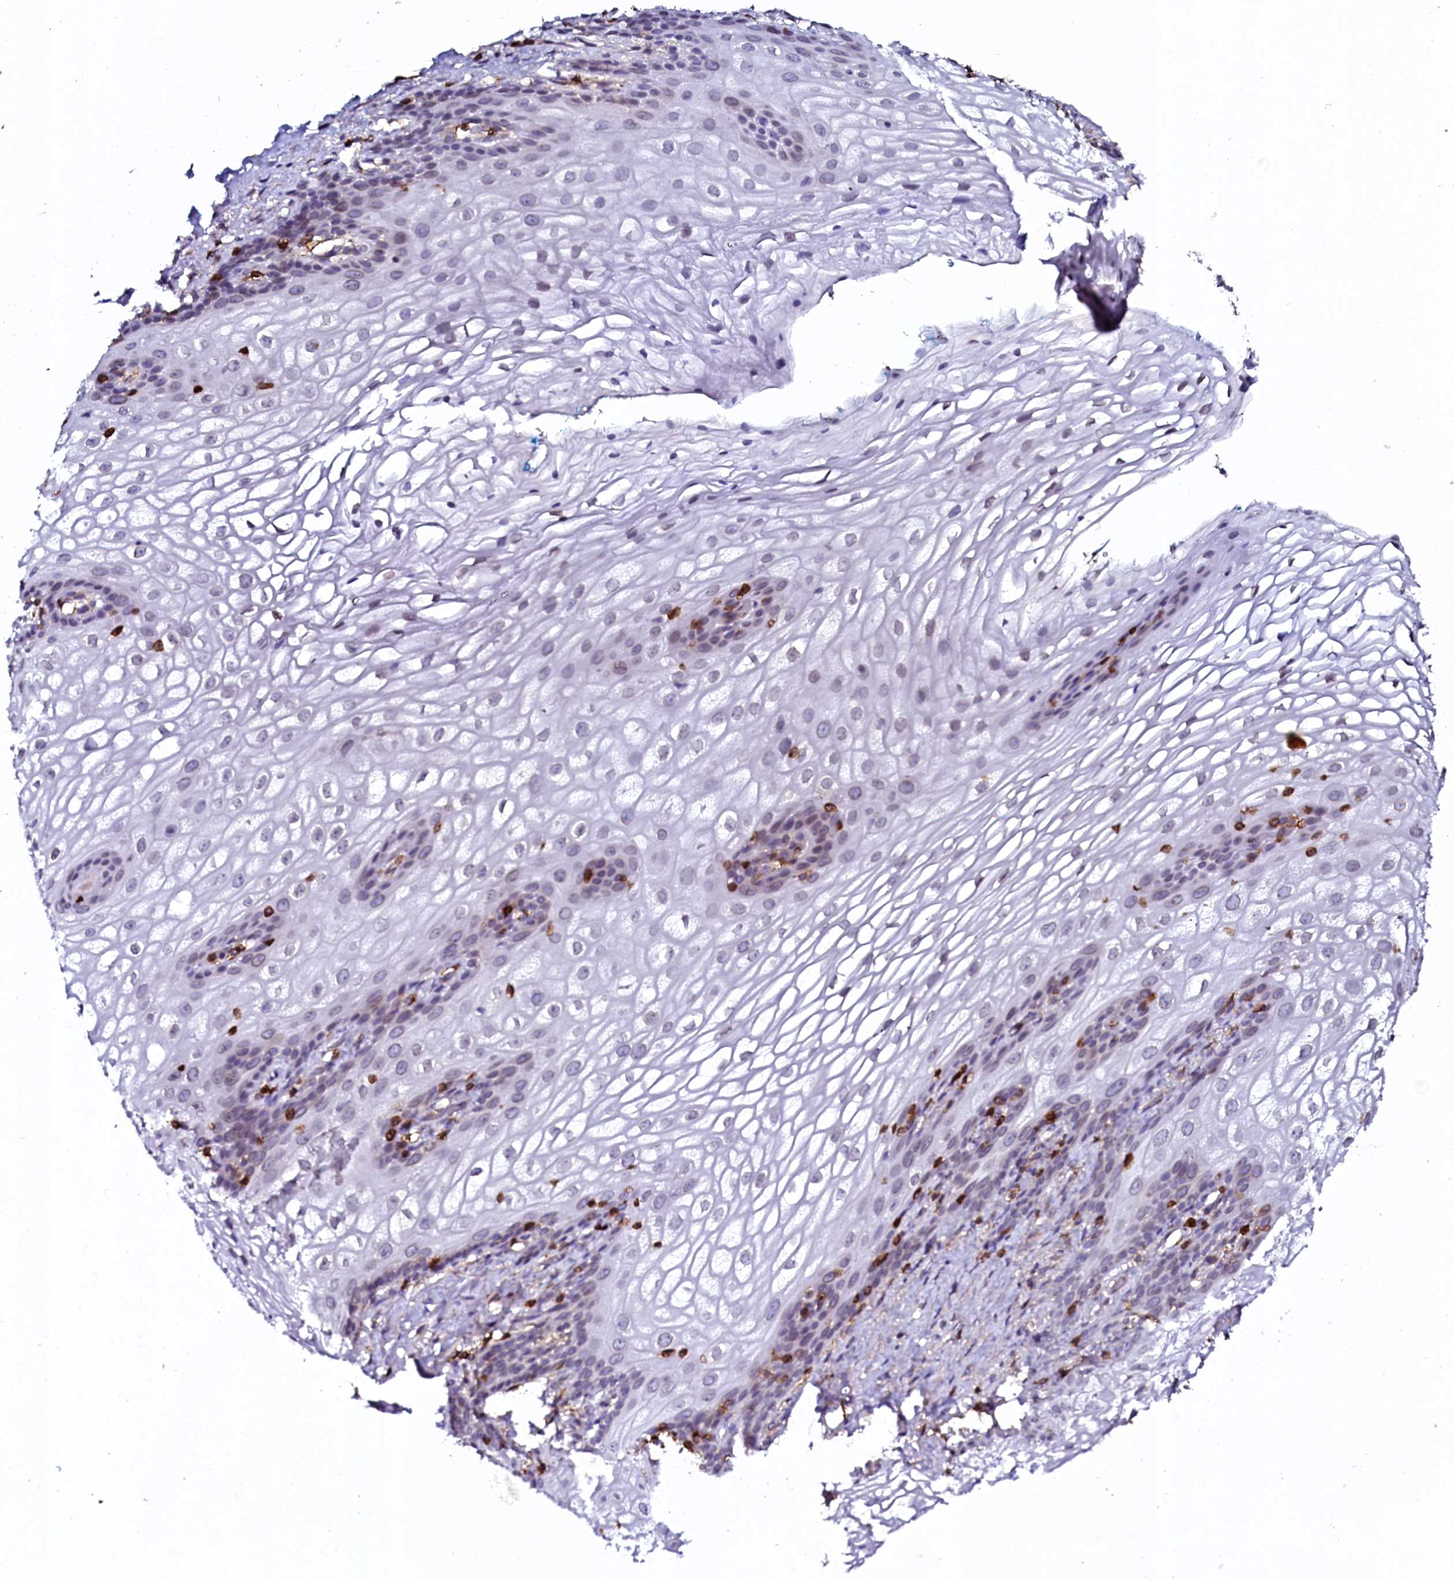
{"staining": {"intensity": "negative", "quantity": "none", "location": "none"}, "tissue": "vagina", "cell_type": "Squamous epithelial cells", "image_type": "normal", "snomed": [{"axis": "morphology", "description": "Normal tissue, NOS"}, {"axis": "topography", "description": "Vagina"}, {"axis": "topography", "description": "Peripheral nerve tissue"}], "caption": "Squamous epithelial cells show no significant positivity in unremarkable vagina. (DAB (3,3'-diaminobenzidine) immunohistochemistry (IHC) visualized using brightfield microscopy, high magnification).", "gene": "AAAS", "patient": {"sex": "female", "age": 71}}